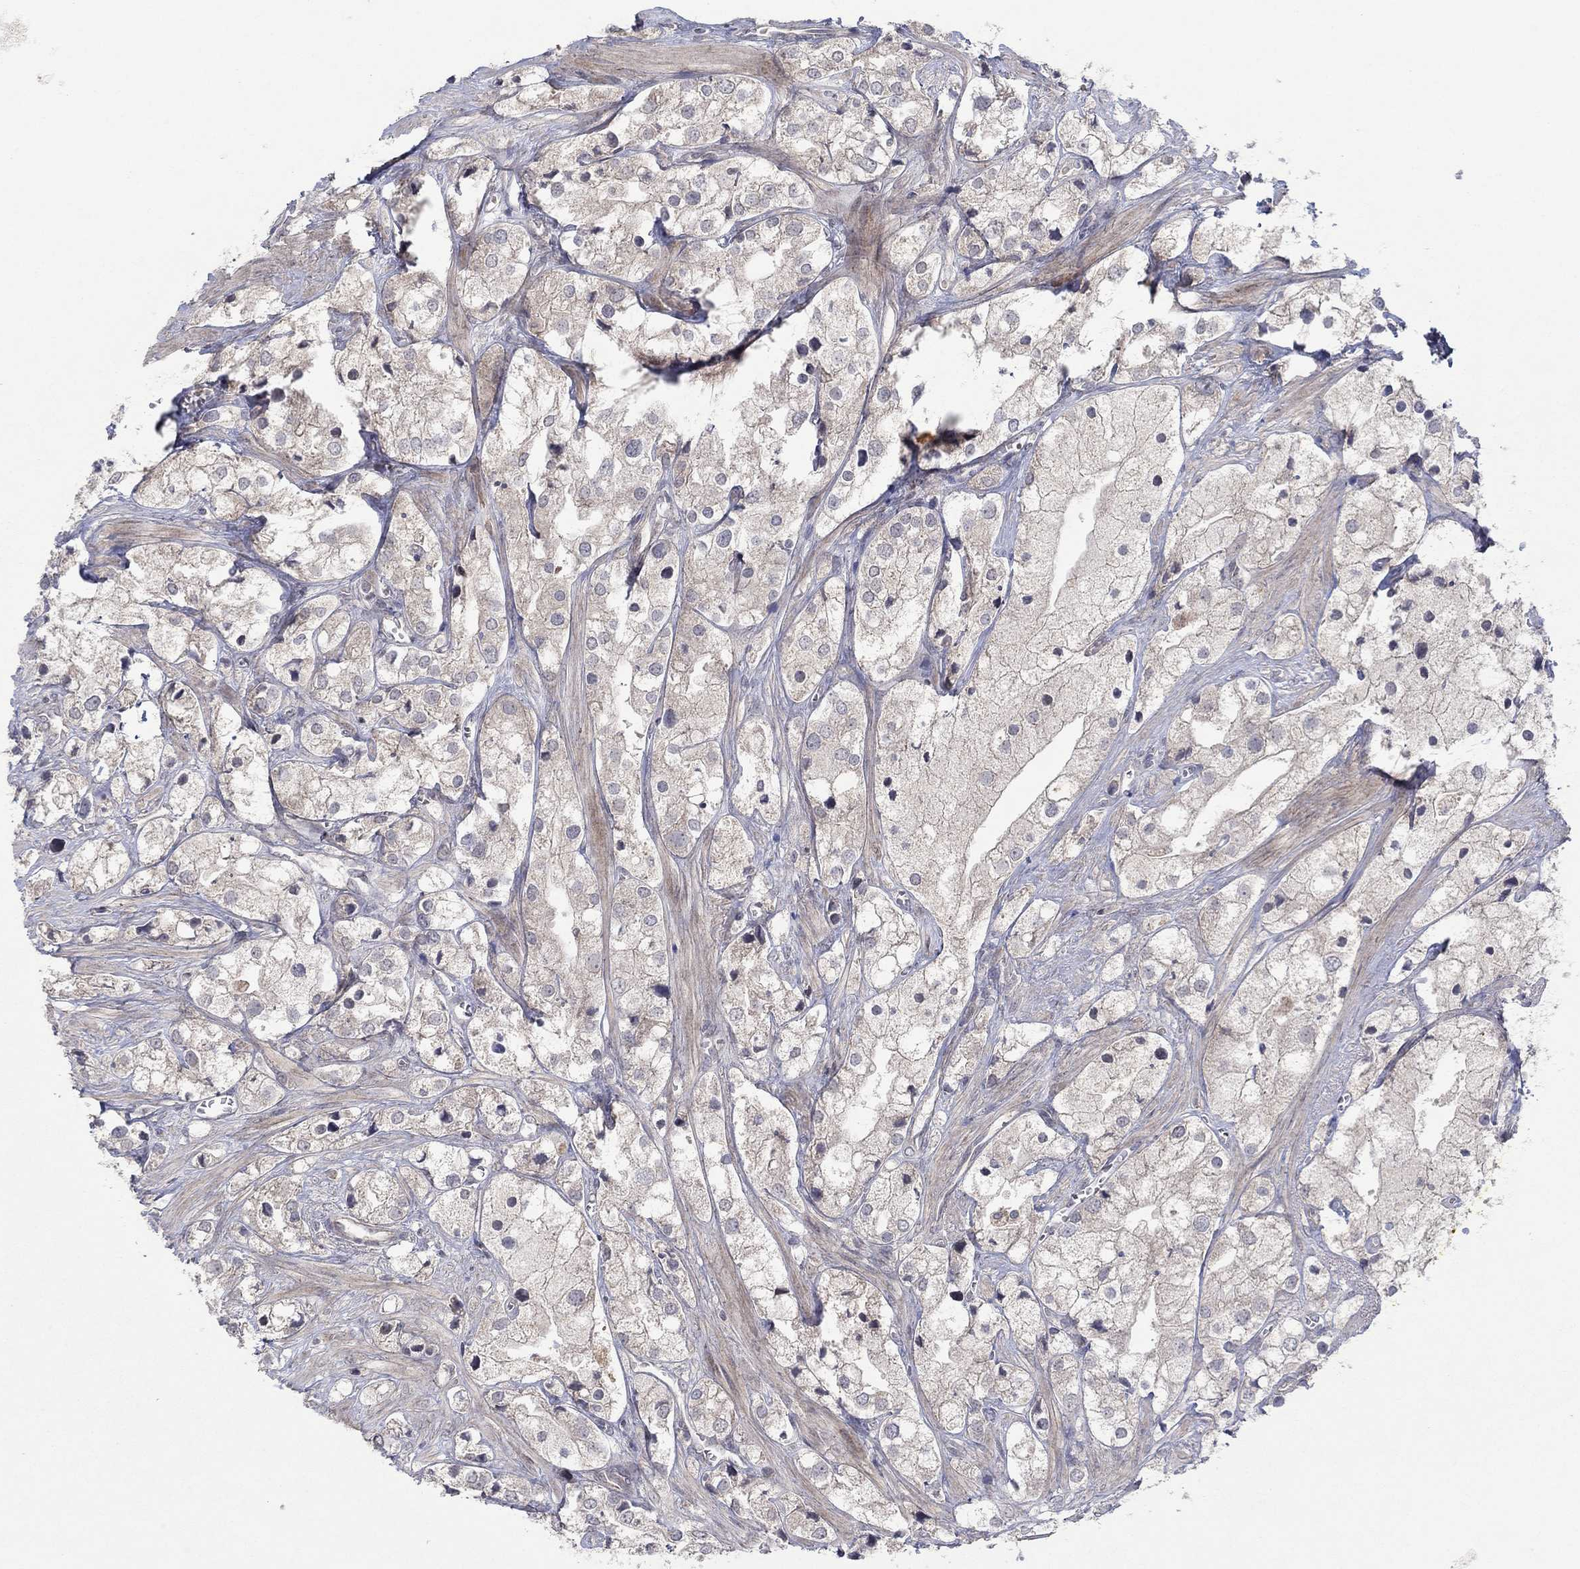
{"staining": {"intensity": "negative", "quantity": "none", "location": "none"}, "tissue": "prostate cancer", "cell_type": "Tumor cells", "image_type": "cancer", "snomed": [{"axis": "morphology", "description": "Adenocarcinoma, NOS"}, {"axis": "topography", "description": "Prostate and seminal vesicle, NOS"}, {"axis": "topography", "description": "Prostate"}], "caption": "DAB immunohistochemical staining of human adenocarcinoma (prostate) demonstrates no significant expression in tumor cells.", "gene": "IL4", "patient": {"sex": "male", "age": 79}}